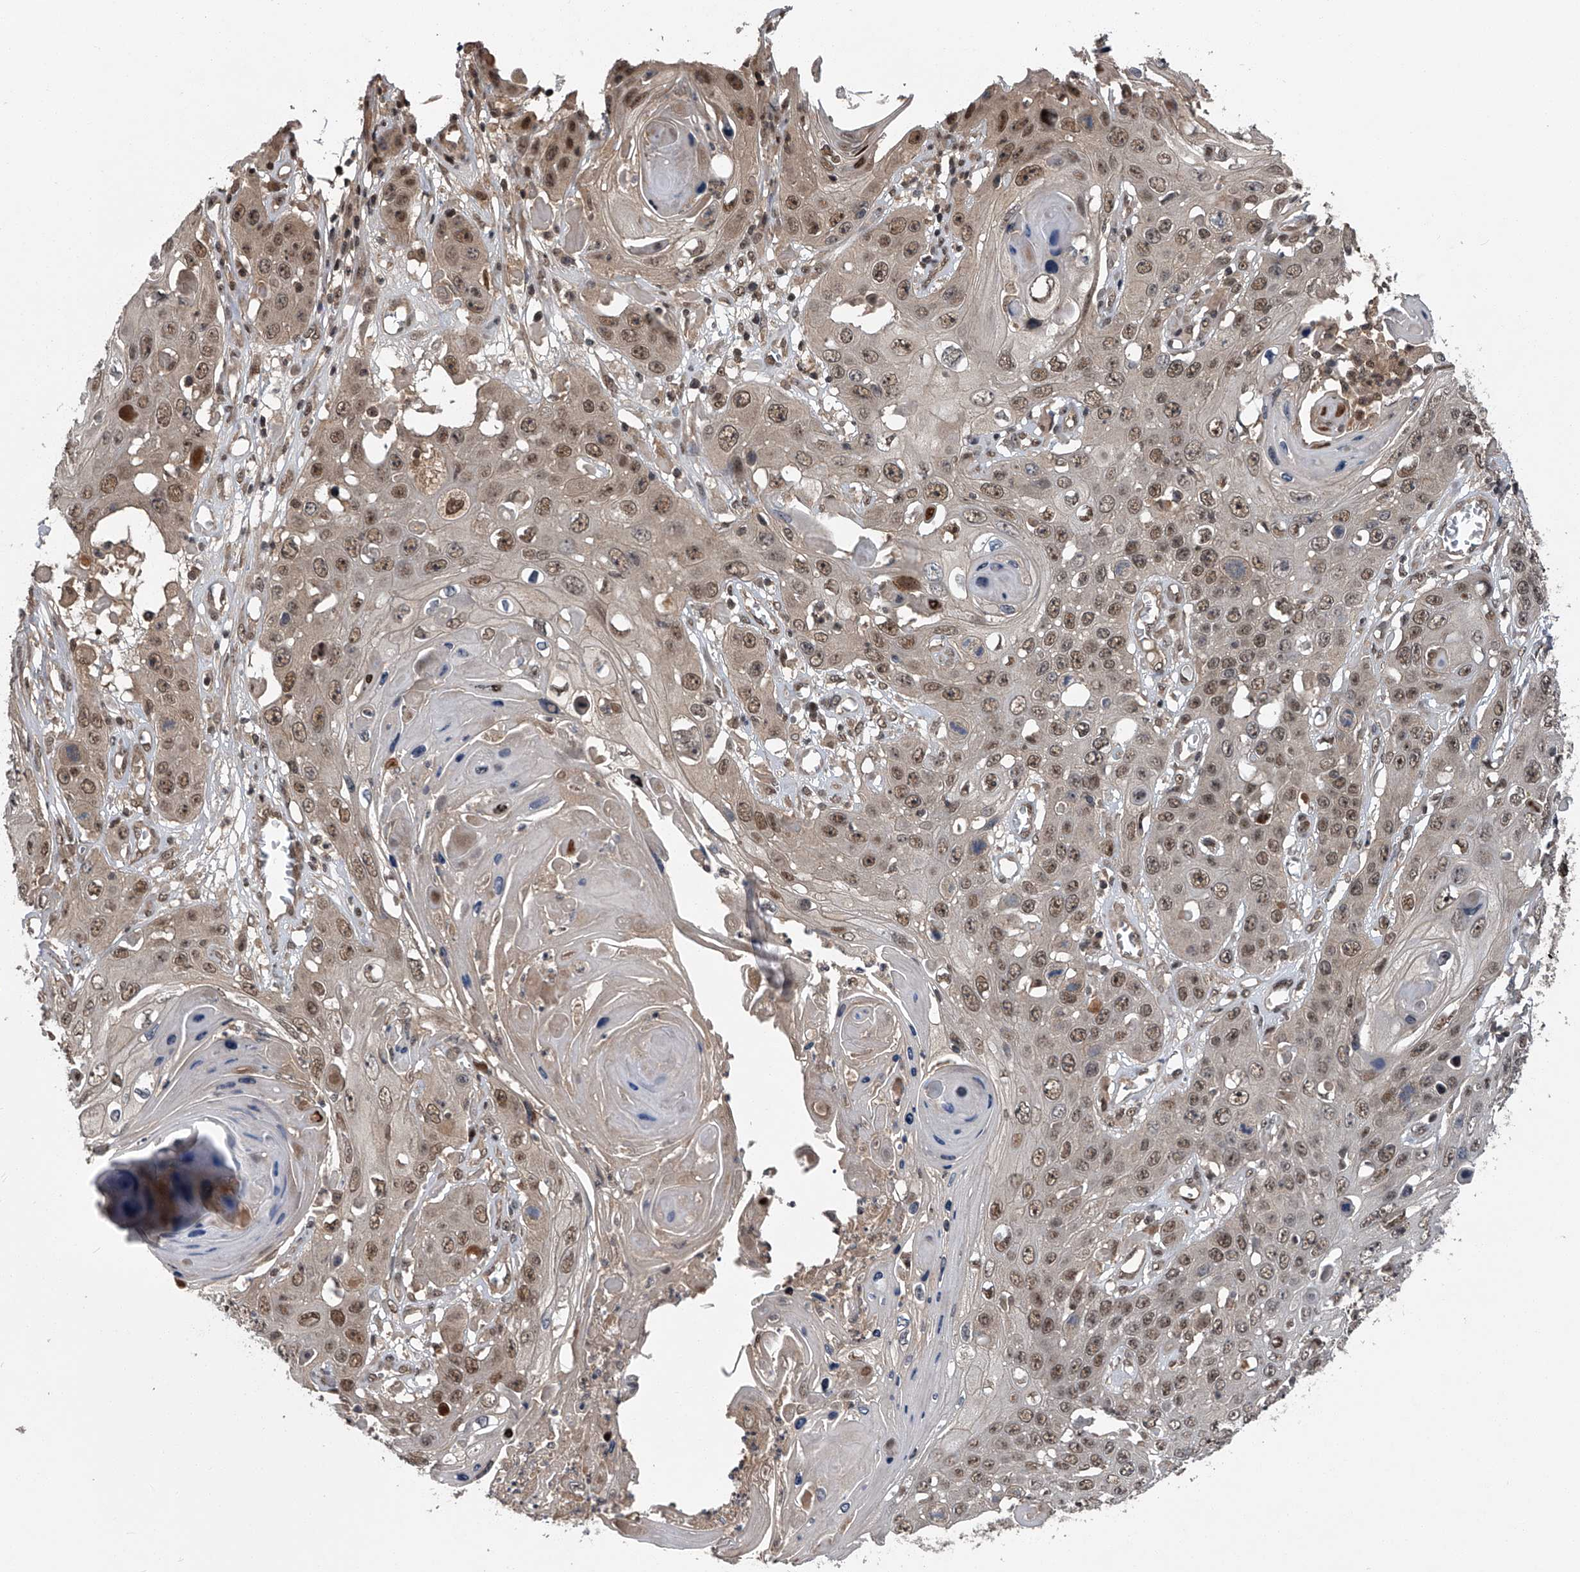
{"staining": {"intensity": "moderate", "quantity": ">75%", "location": "nuclear"}, "tissue": "skin cancer", "cell_type": "Tumor cells", "image_type": "cancer", "snomed": [{"axis": "morphology", "description": "Squamous cell carcinoma, NOS"}, {"axis": "topography", "description": "Skin"}], "caption": "The immunohistochemical stain shows moderate nuclear staining in tumor cells of skin cancer (squamous cell carcinoma) tissue. The staining was performed using DAB (3,3'-diaminobenzidine) to visualize the protein expression in brown, while the nuclei were stained in blue with hematoxylin (Magnification: 20x).", "gene": "SLC12A8", "patient": {"sex": "male", "age": 55}}